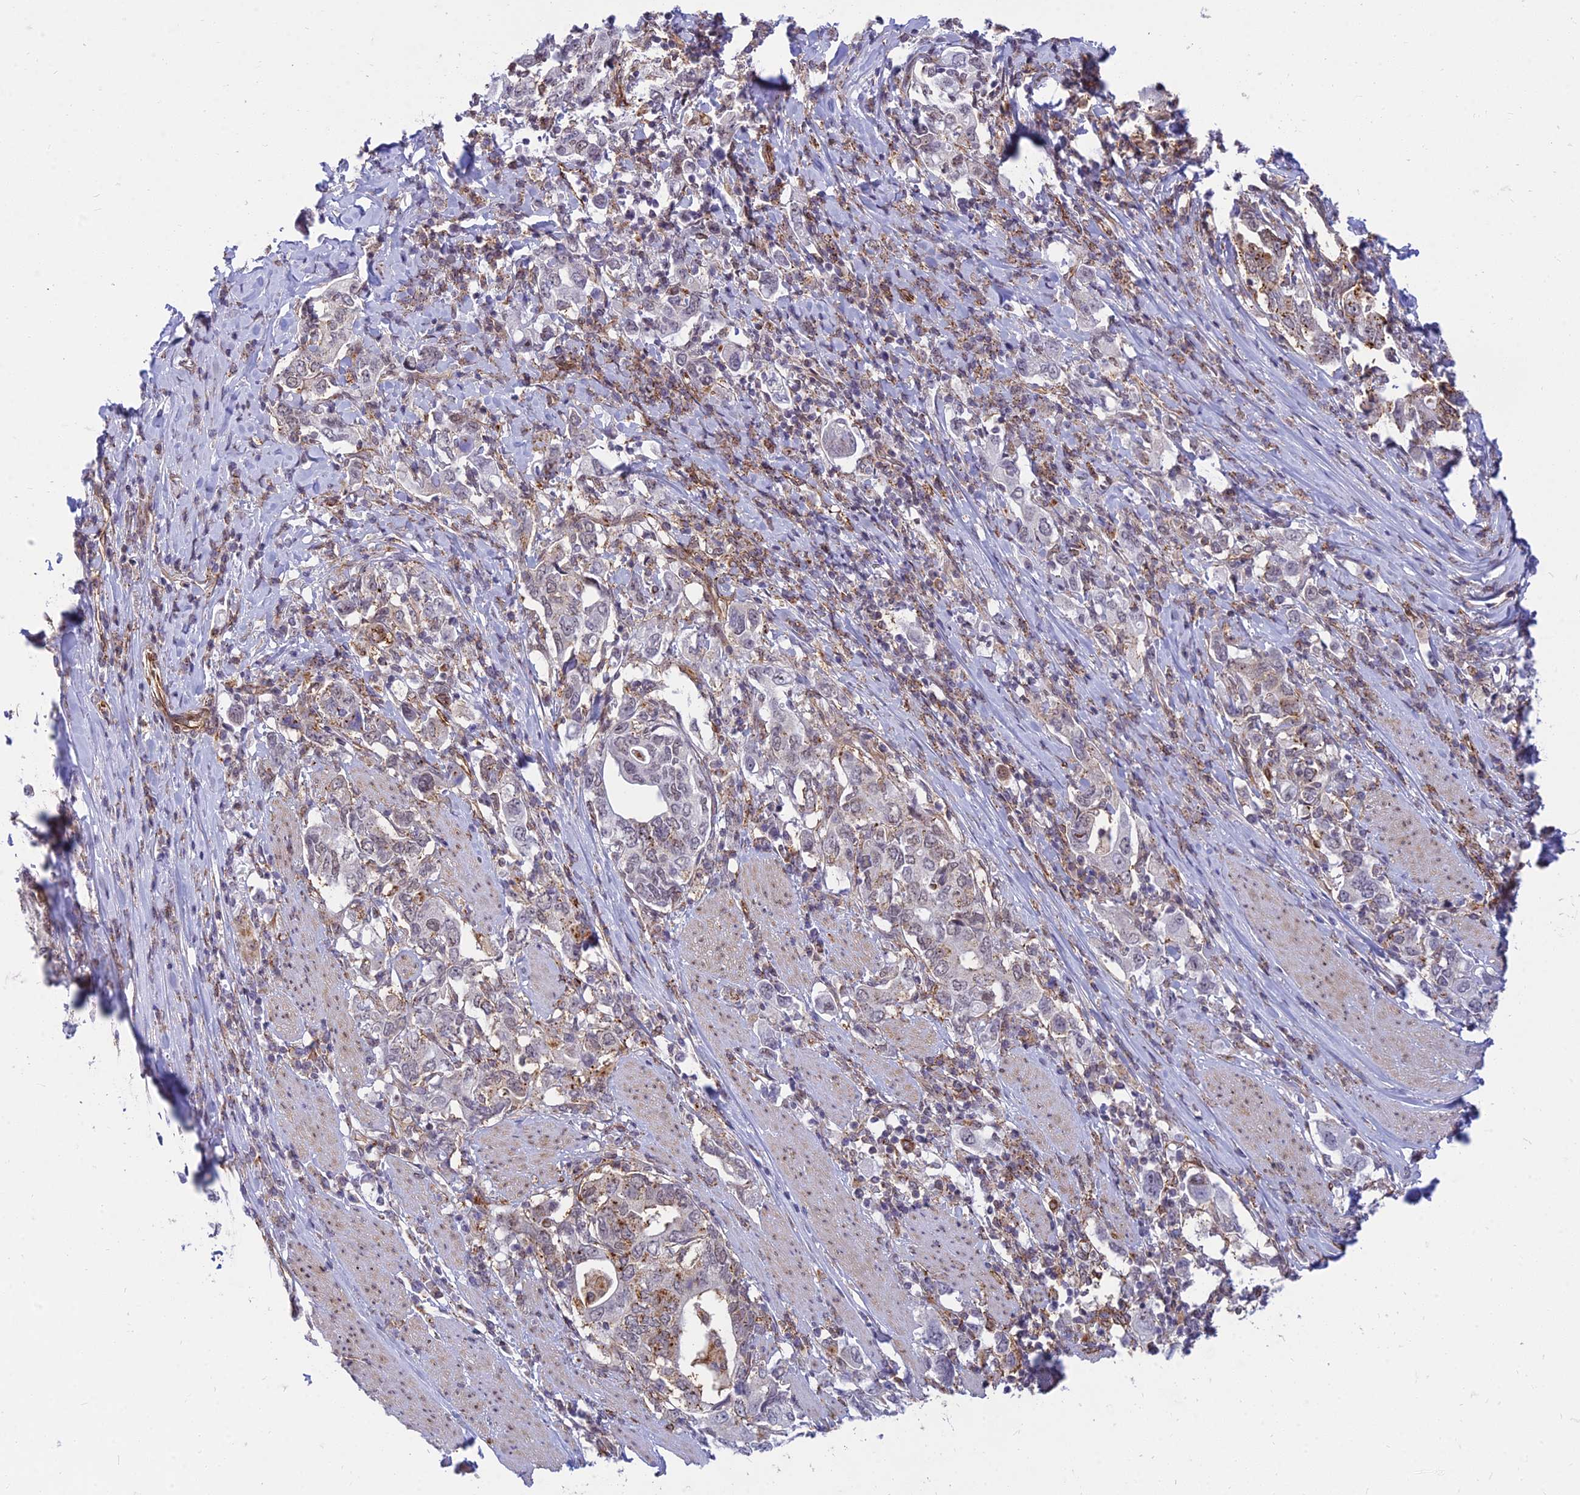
{"staining": {"intensity": "moderate", "quantity": "<25%", "location": "cytoplasmic/membranous"}, "tissue": "stomach cancer", "cell_type": "Tumor cells", "image_type": "cancer", "snomed": [{"axis": "morphology", "description": "Adenocarcinoma, NOS"}, {"axis": "topography", "description": "Stomach, upper"}, {"axis": "topography", "description": "Stomach"}], "caption": "High-magnification brightfield microscopy of stomach adenocarcinoma stained with DAB (brown) and counterstained with hematoxylin (blue). tumor cells exhibit moderate cytoplasmic/membranous staining is seen in about<25% of cells. Ihc stains the protein of interest in brown and the nuclei are stained blue.", "gene": "SAPCD2", "patient": {"sex": "male", "age": 62}}